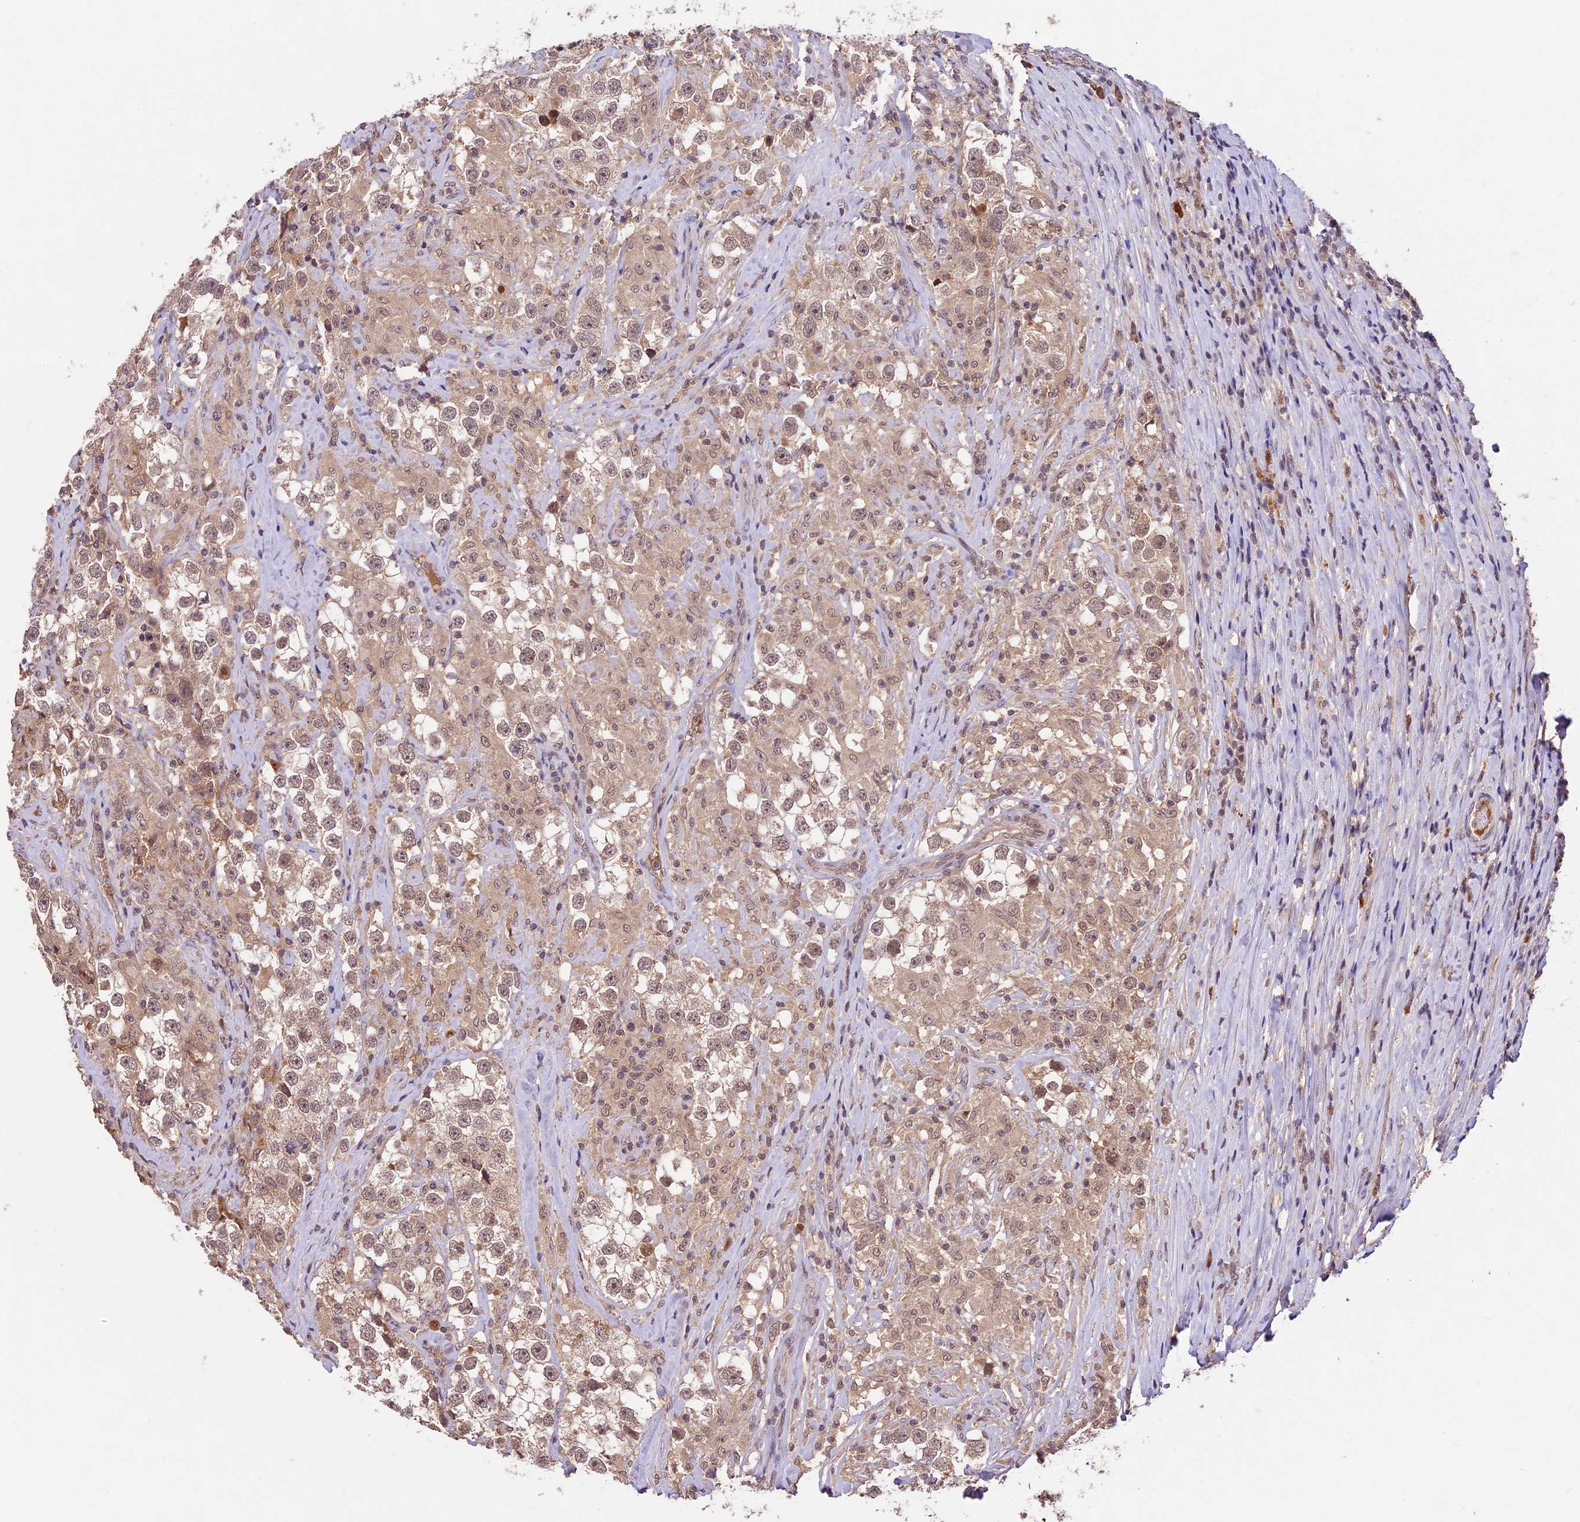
{"staining": {"intensity": "moderate", "quantity": ">75%", "location": "cytoplasmic/membranous,nuclear"}, "tissue": "testis cancer", "cell_type": "Tumor cells", "image_type": "cancer", "snomed": [{"axis": "morphology", "description": "Seminoma, NOS"}, {"axis": "topography", "description": "Testis"}], "caption": "Protein staining demonstrates moderate cytoplasmic/membranous and nuclear expression in approximately >75% of tumor cells in testis cancer. (IHC, brightfield microscopy, high magnification).", "gene": "ATP10A", "patient": {"sex": "male", "age": 46}}